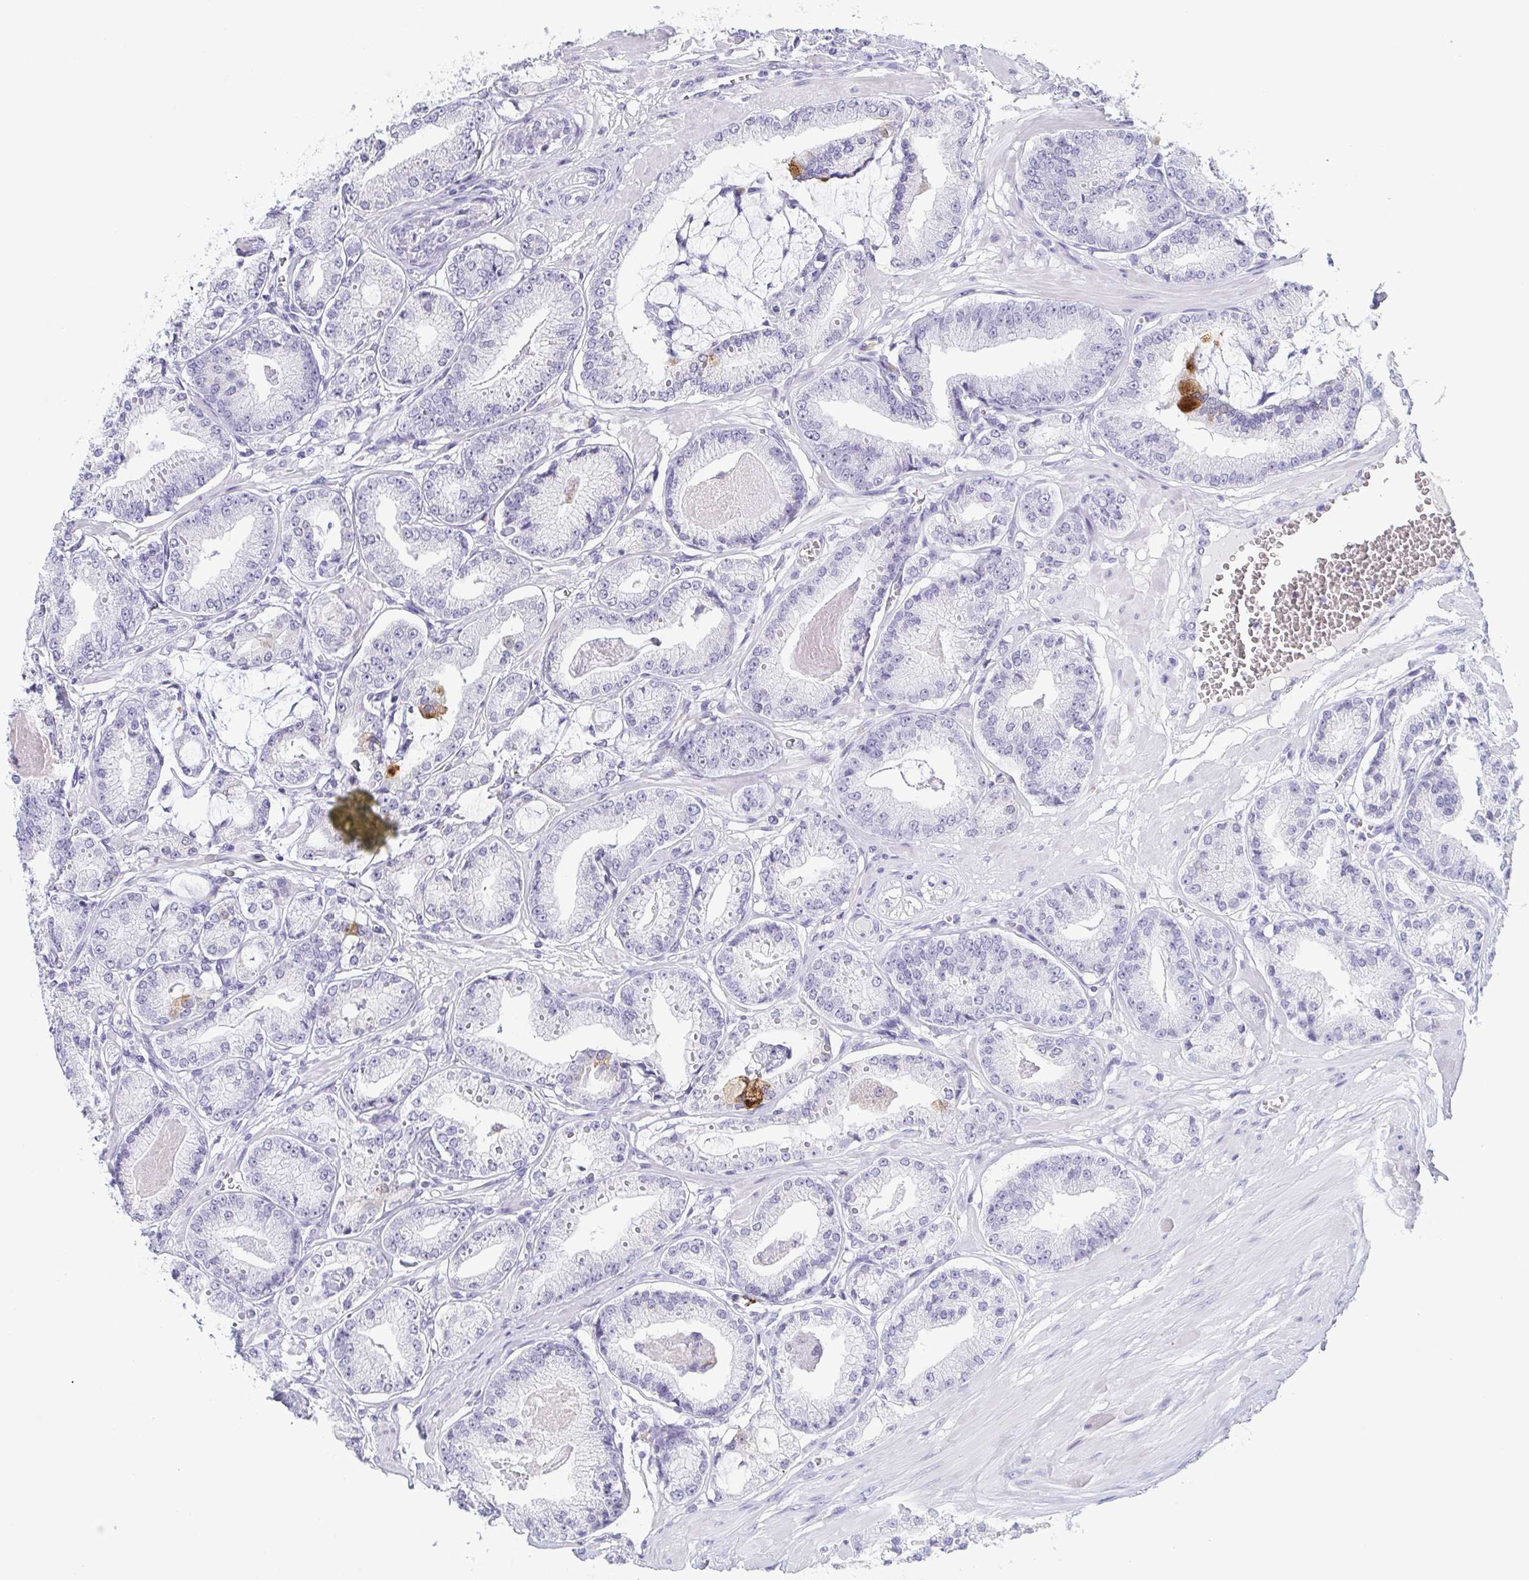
{"staining": {"intensity": "strong", "quantity": "<25%", "location": "cytoplasmic/membranous"}, "tissue": "prostate cancer", "cell_type": "Tumor cells", "image_type": "cancer", "snomed": [{"axis": "morphology", "description": "Adenocarcinoma, High grade"}, {"axis": "topography", "description": "Prostate"}], "caption": "A photomicrograph of prostate adenocarcinoma (high-grade) stained for a protein reveals strong cytoplasmic/membranous brown staining in tumor cells. (IHC, brightfield microscopy, high magnification).", "gene": "REG4", "patient": {"sex": "male", "age": 71}}